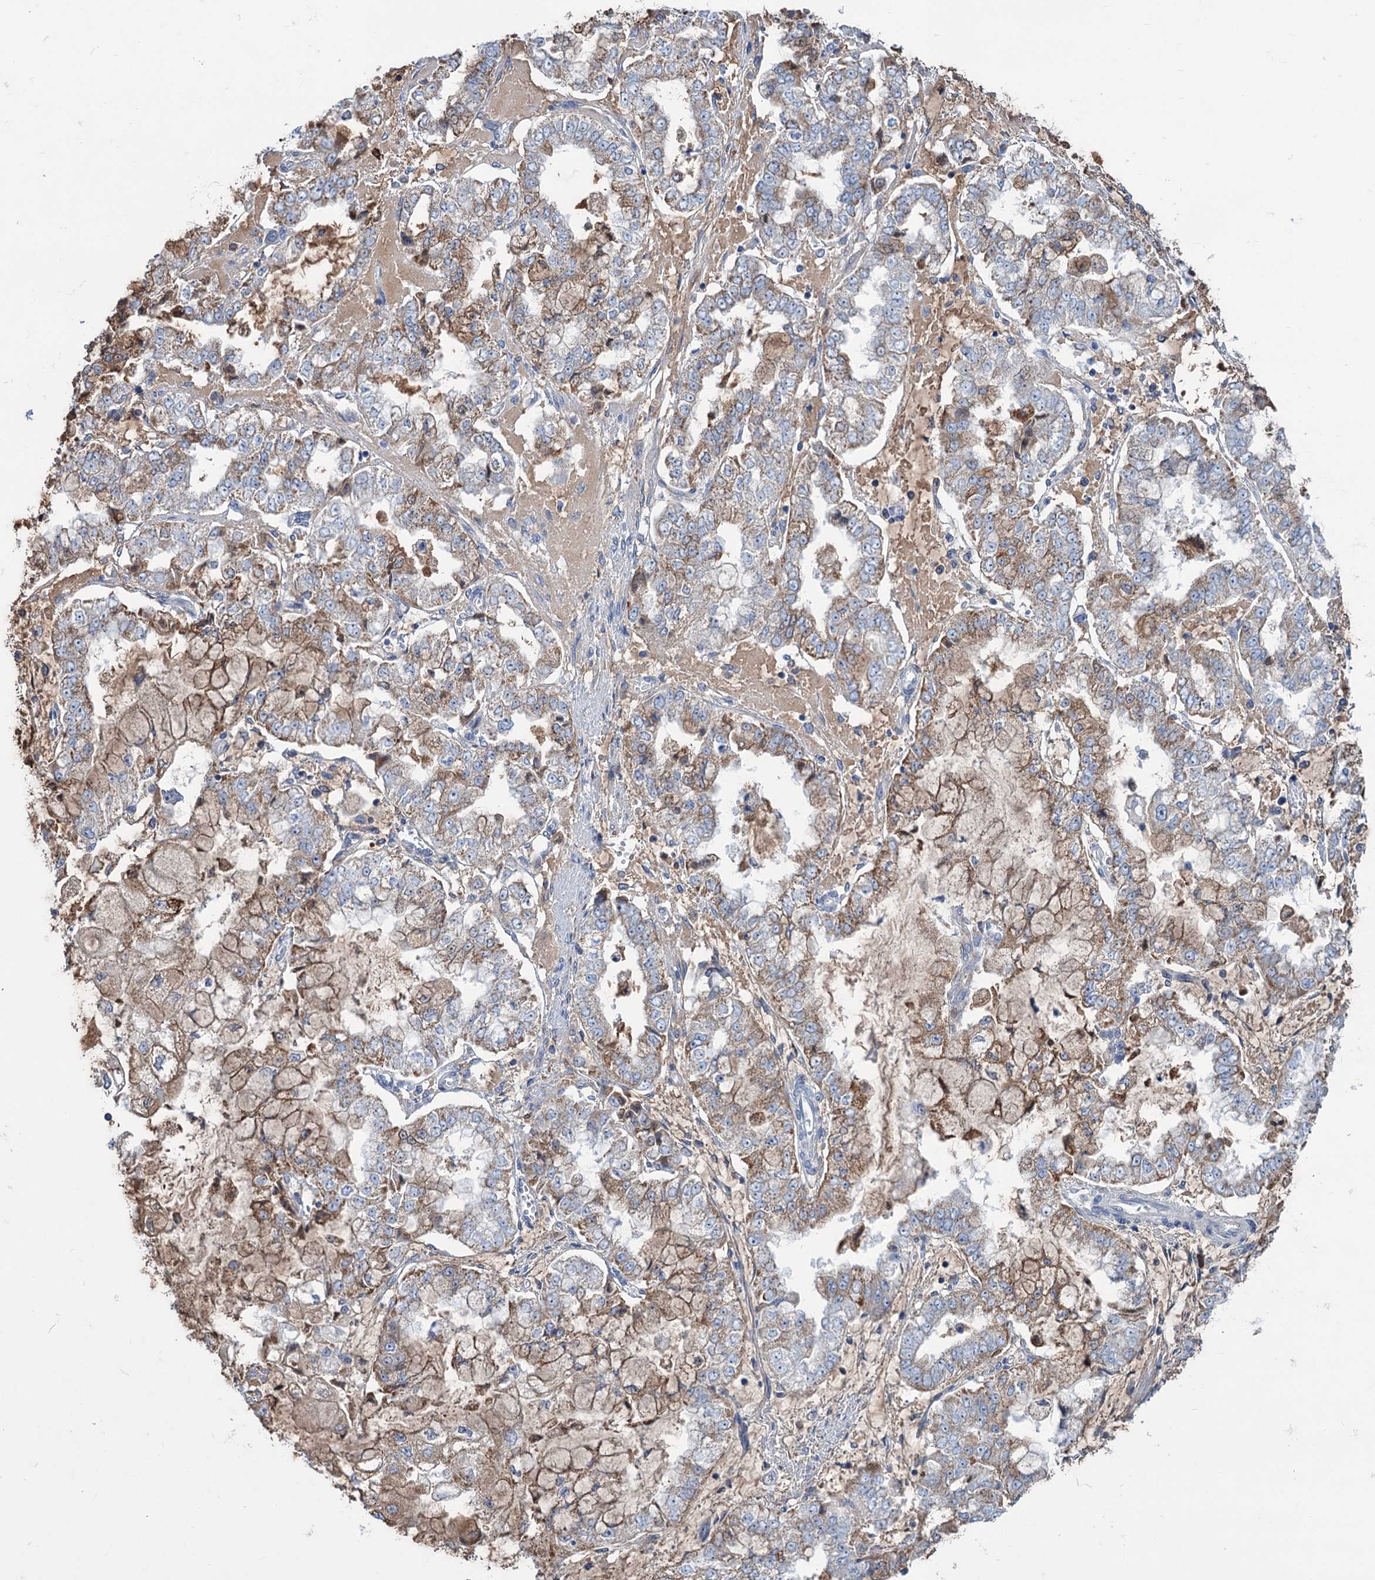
{"staining": {"intensity": "weak", "quantity": ">75%", "location": "cytoplasmic/membranous"}, "tissue": "stomach cancer", "cell_type": "Tumor cells", "image_type": "cancer", "snomed": [{"axis": "morphology", "description": "Adenocarcinoma, NOS"}, {"axis": "topography", "description": "Stomach"}], "caption": "Immunohistochemistry (IHC) of stomach cancer (adenocarcinoma) demonstrates low levels of weak cytoplasmic/membranous expression in about >75% of tumor cells.", "gene": "LPIN1", "patient": {"sex": "male", "age": 76}}